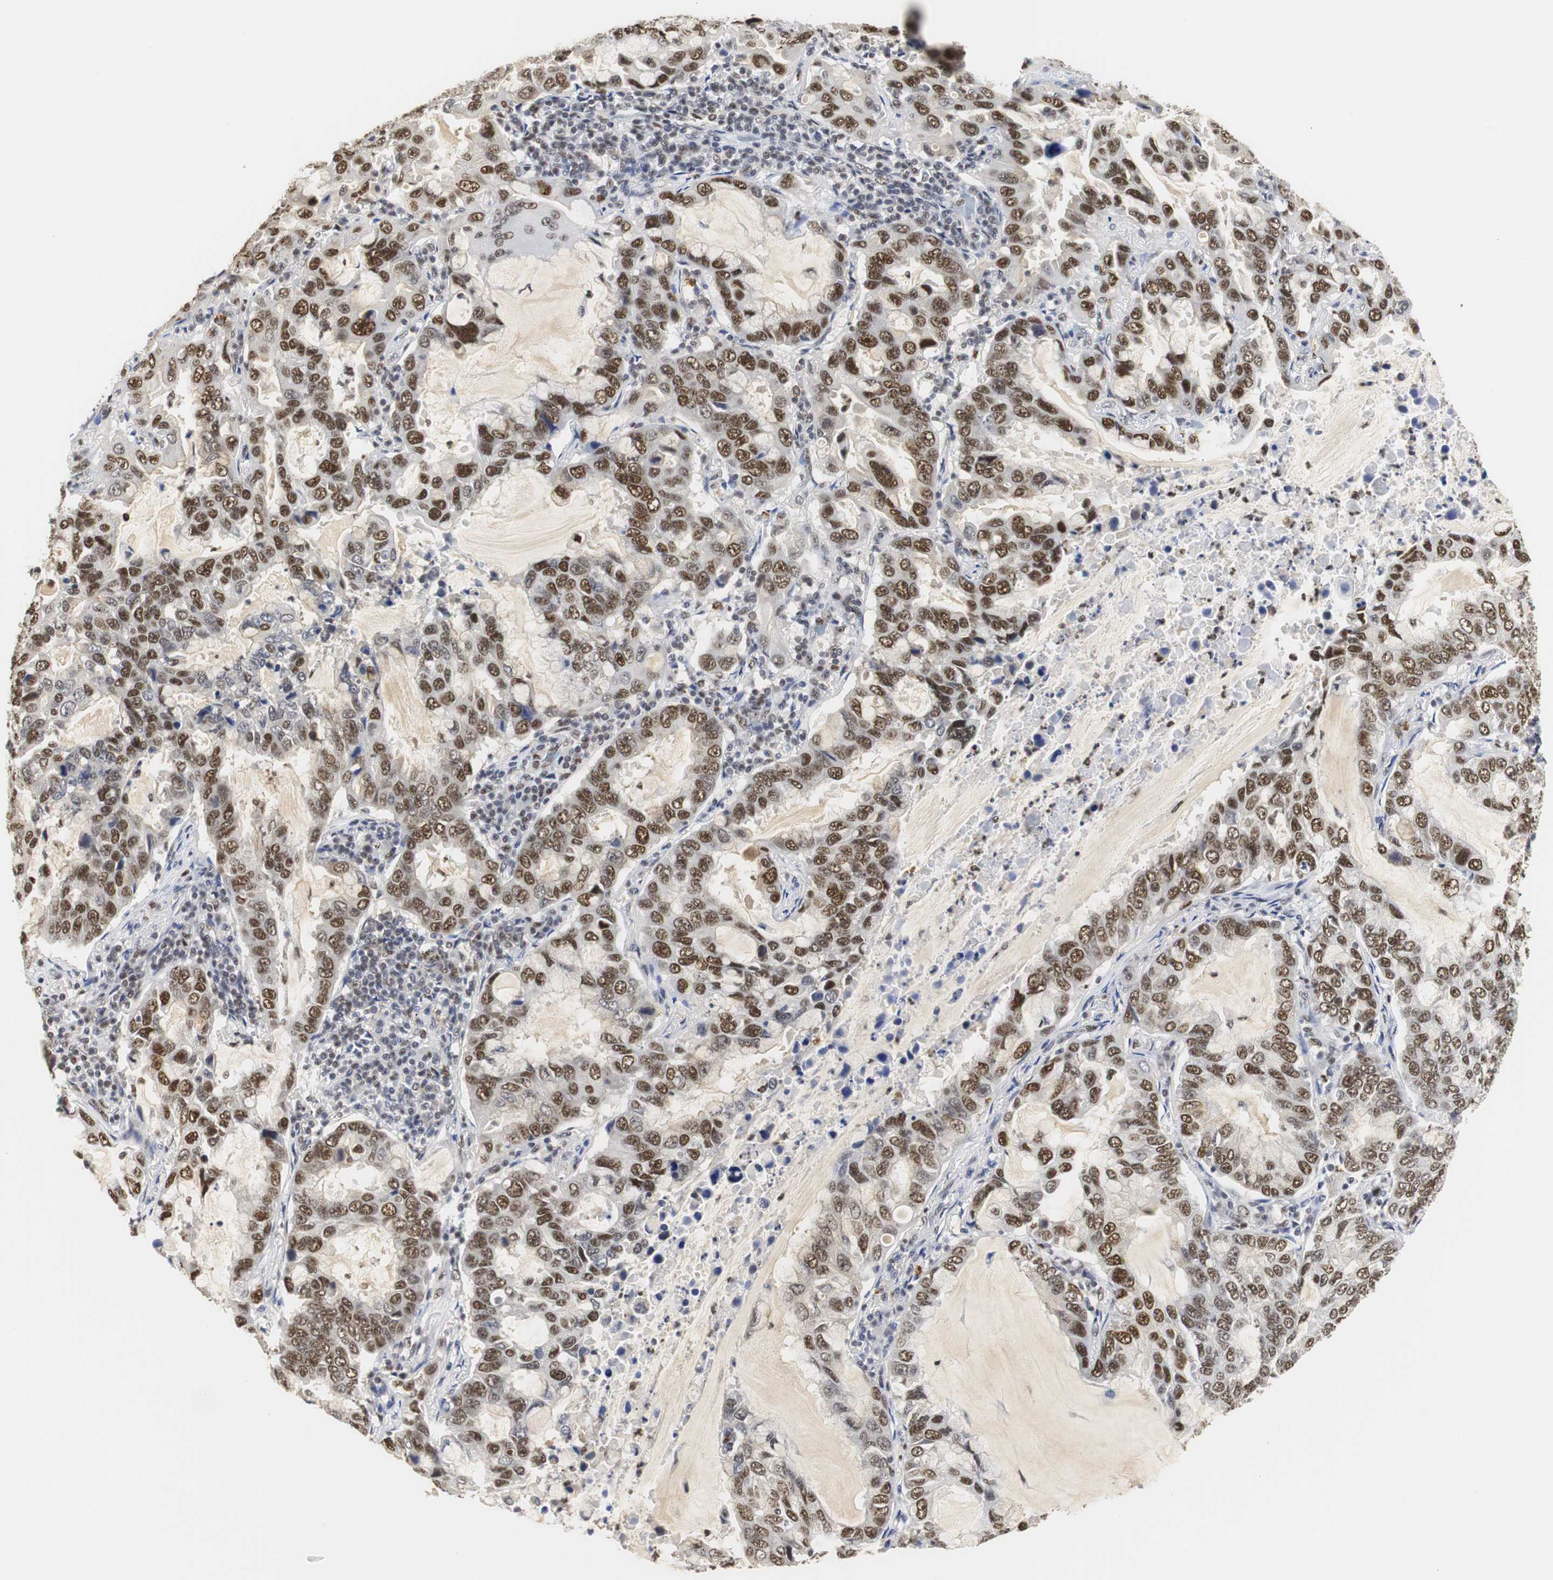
{"staining": {"intensity": "strong", "quantity": ">75%", "location": "nuclear"}, "tissue": "lung cancer", "cell_type": "Tumor cells", "image_type": "cancer", "snomed": [{"axis": "morphology", "description": "Adenocarcinoma, NOS"}, {"axis": "topography", "description": "Lung"}], "caption": "Protein staining demonstrates strong nuclear staining in approximately >75% of tumor cells in adenocarcinoma (lung).", "gene": "ZFC3H1", "patient": {"sex": "male", "age": 64}}